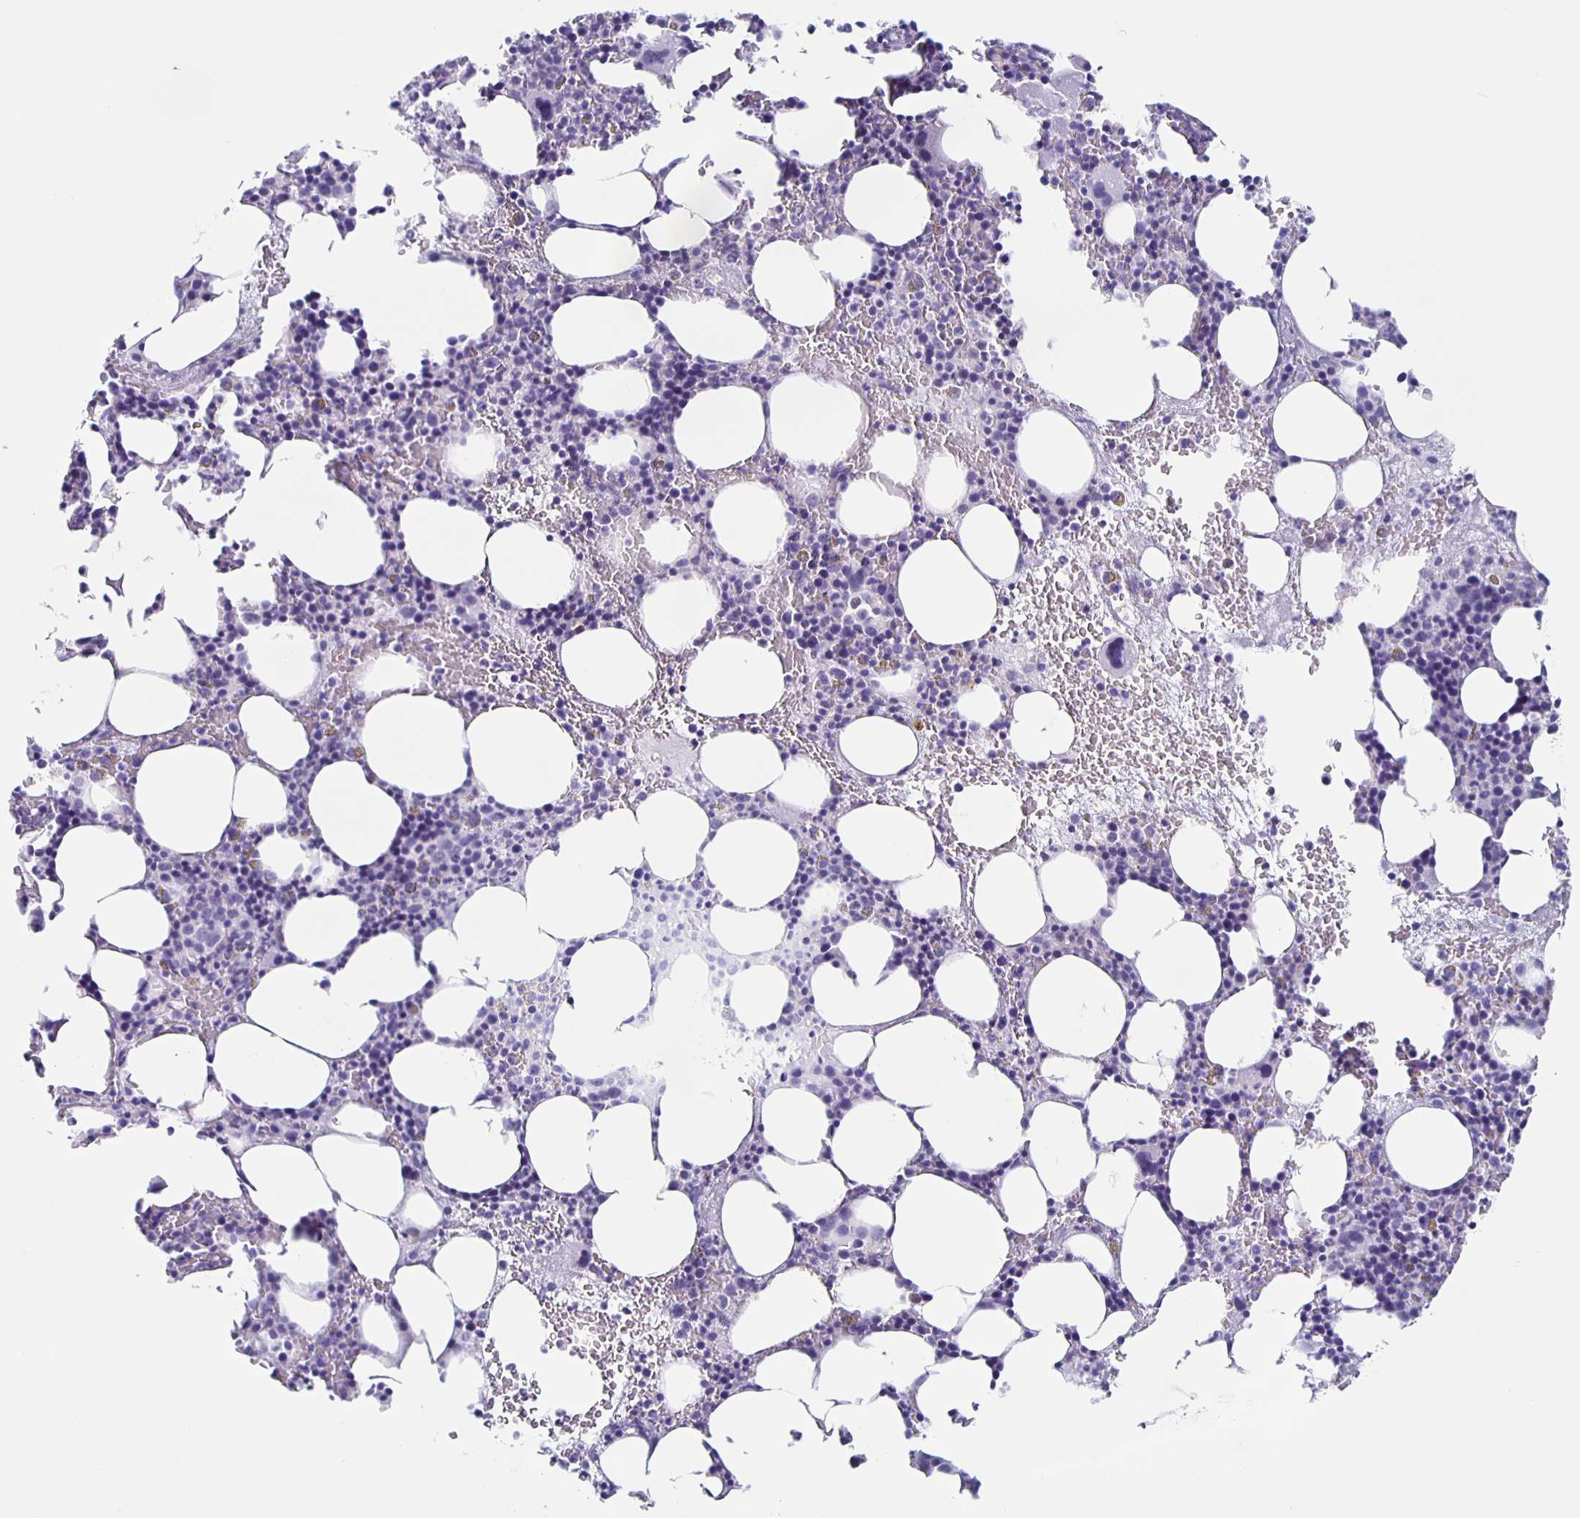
{"staining": {"intensity": "negative", "quantity": "none", "location": "none"}, "tissue": "bone marrow", "cell_type": "Hematopoietic cells", "image_type": "normal", "snomed": [{"axis": "morphology", "description": "Normal tissue, NOS"}, {"axis": "topography", "description": "Bone marrow"}], "caption": "Immunohistochemistry (IHC) image of benign human bone marrow stained for a protein (brown), which shows no staining in hematopoietic cells. Nuclei are stained in blue.", "gene": "TPPP", "patient": {"sex": "female", "age": 72}}